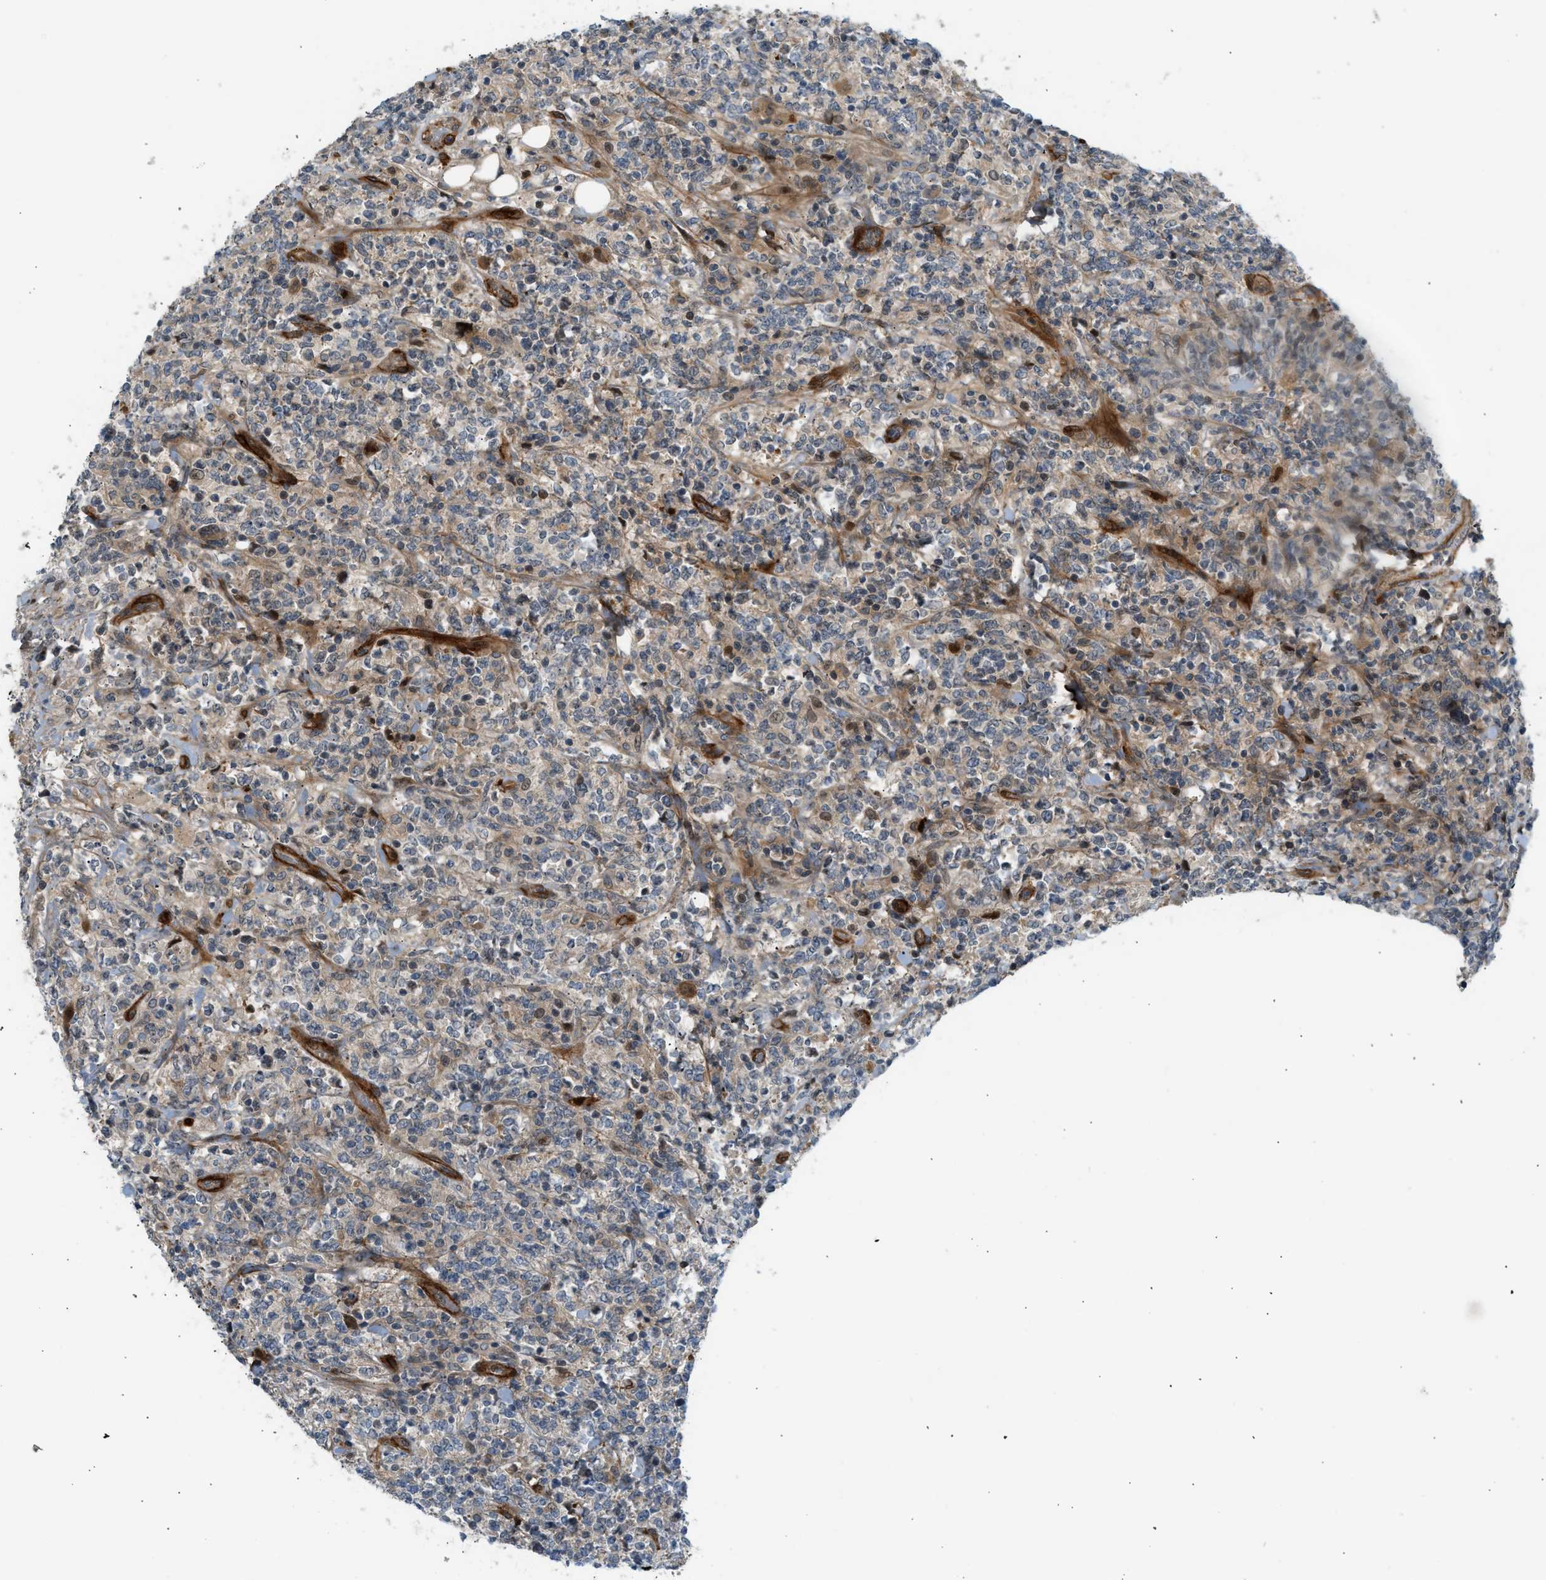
{"staining": {"intensity": "moderate", "quantity": "<25%", "location": "cytoplasmic/membranous,nuclear"}, "tissue": "lymphoma", "cell_type": "Tumor cells", "image_type": "cancer", "snomed": [{"axis": "morphology", "description": "Malignant lymphoma, non-Hodgkin's type, High grade"}, {"axis": "topography", "description": "Soft tissue"}], "caption": "This histopathology image reveals immunohistochemistry staining of lymphoma, with low moderate cytoplasmic/membranous and nuclear staining in approximately <25% of tumor cells.", "gene": "EDNRA", "patient": {"sex": "male", "age": 18}}